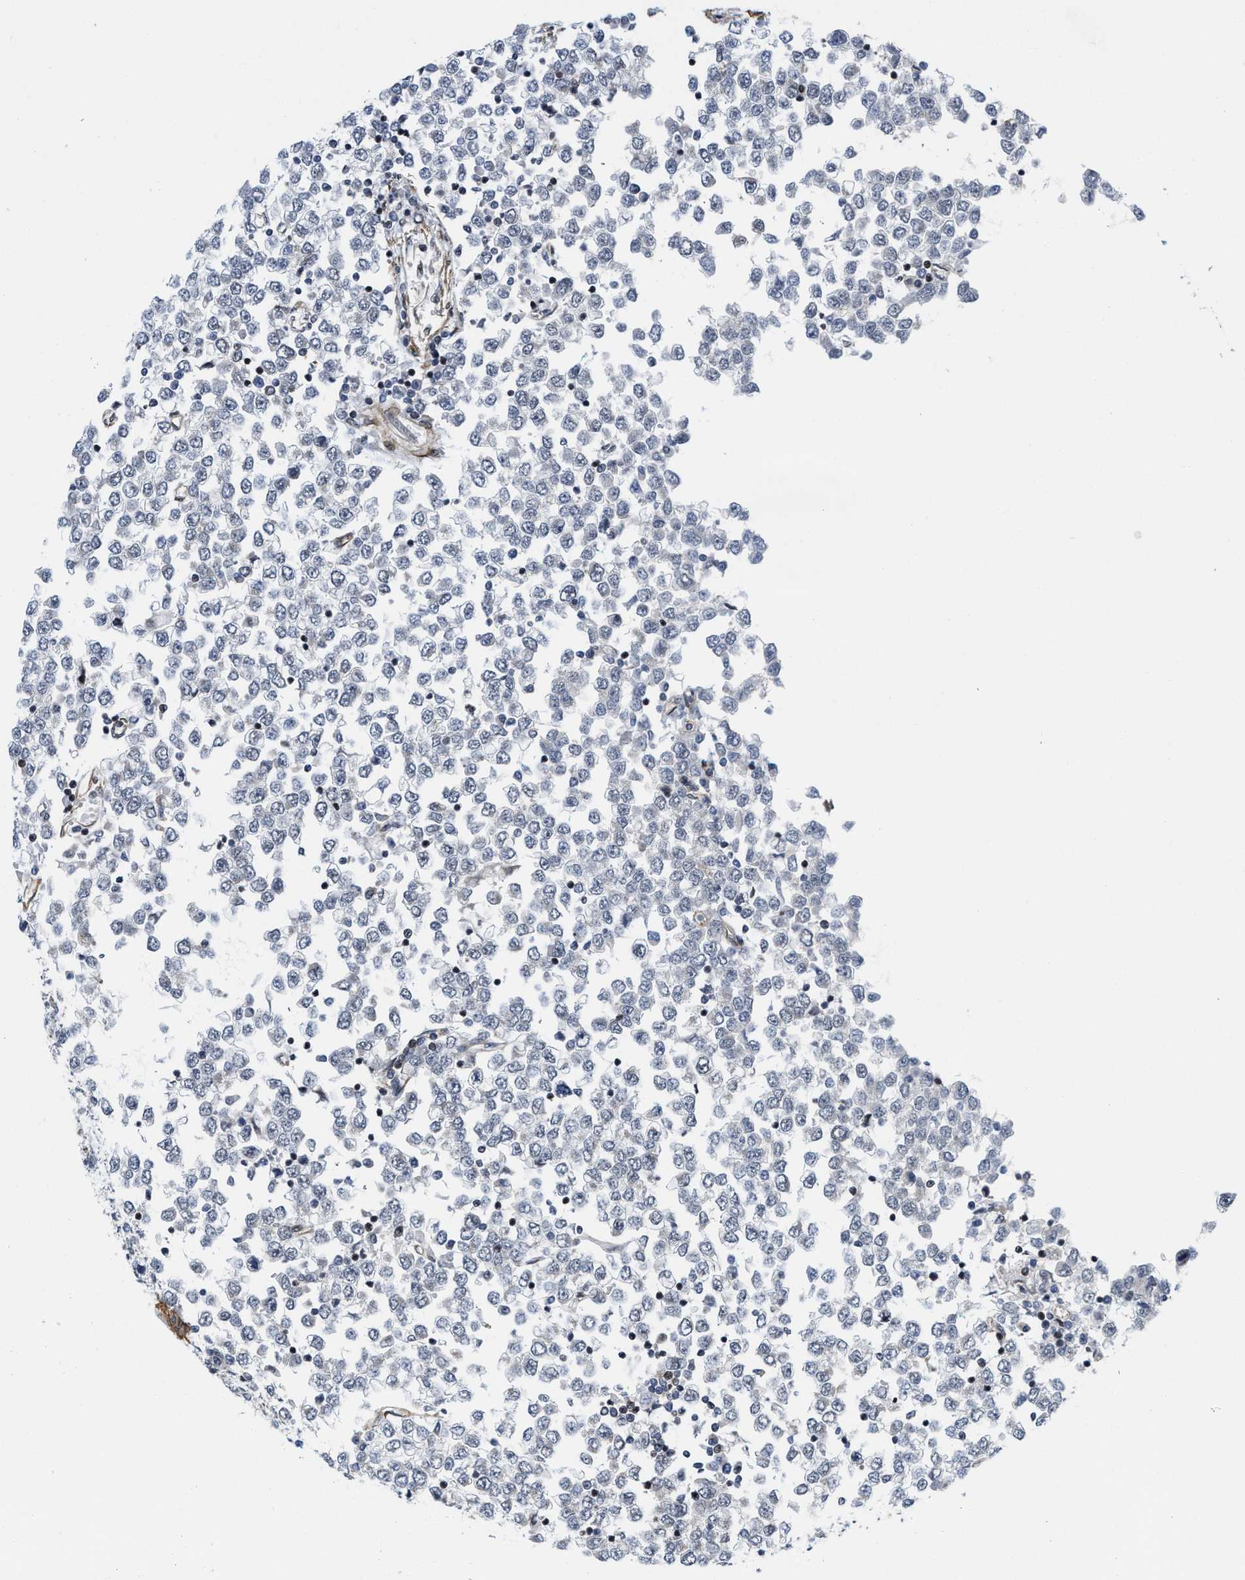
{"staining": {"intensity": "negative", "quantity": "none", "location": "none"}, "tissue": "testis cancer", "cell_type": "Tumor cells", "image_type": "cancer", "snomed": [{"axis": "morphology", "description": "Seminoma, NOS"}, {"axis": "topography", "description": "Testis"}], "caption": "DAB immunohistochemical staining of human testis cancer (seminoma) exhibits no significant staining in tumor cells.", "gene": "TGFB1I1", "patient": {"sex": "male", "age": 65}}